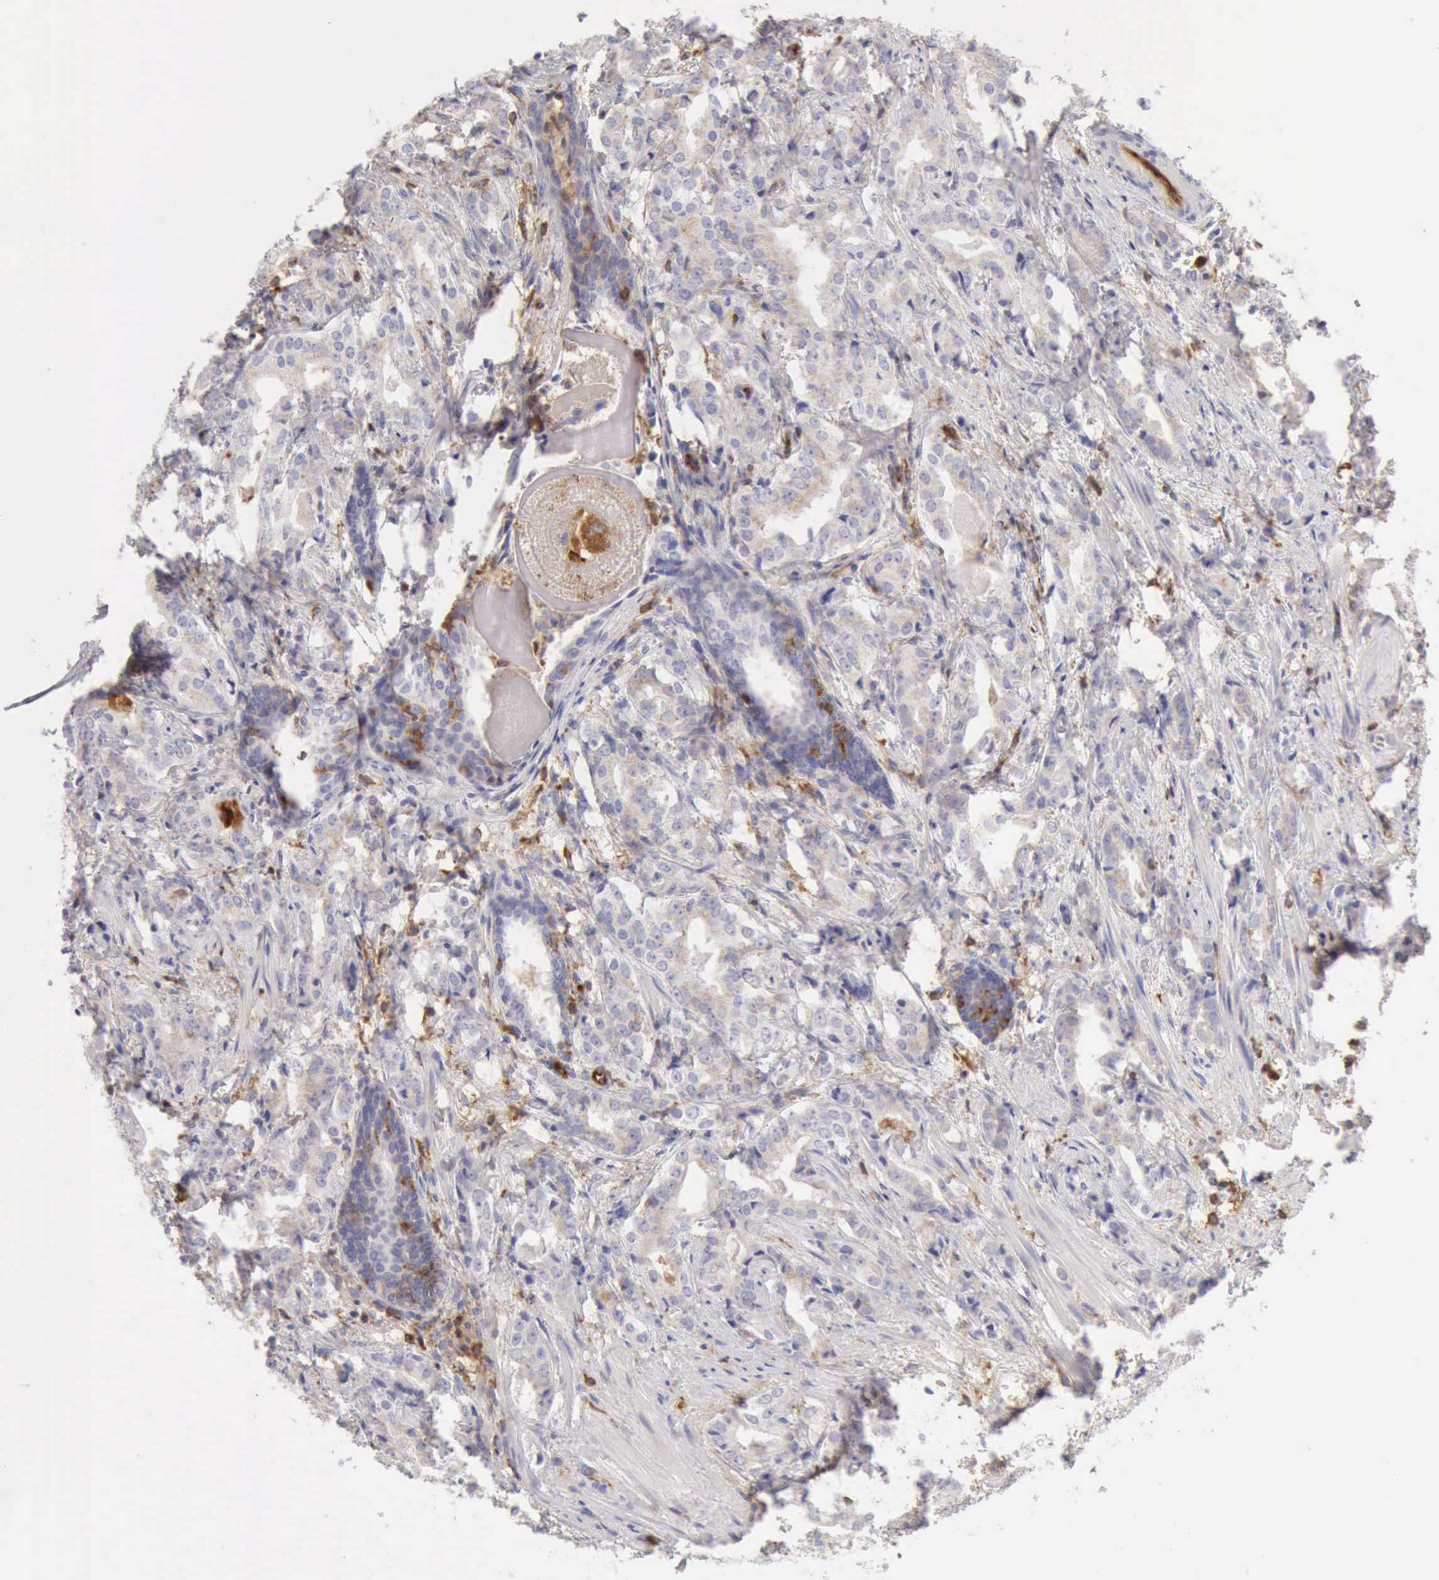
{"staining": {"intensity": "negative", "quantity": "none", "location": "none"}, "tissue": "prostate cancer", "cell_type": "Tumor cells", "image_type": "cancer", "snomed": [{"axis": "morphology", "description": "Adenocarcinoma, Medium grade"}, {"axis": "topography", "description": "Prostate"}], "caption": "DAB immunohistochemical staining of human adenocarcinoma (medium-grade) (prostate) reveals no significant positivity in tumor cells.", "gene": "ARHGAP4", "patient": {"sex": "male", "age": 64}}